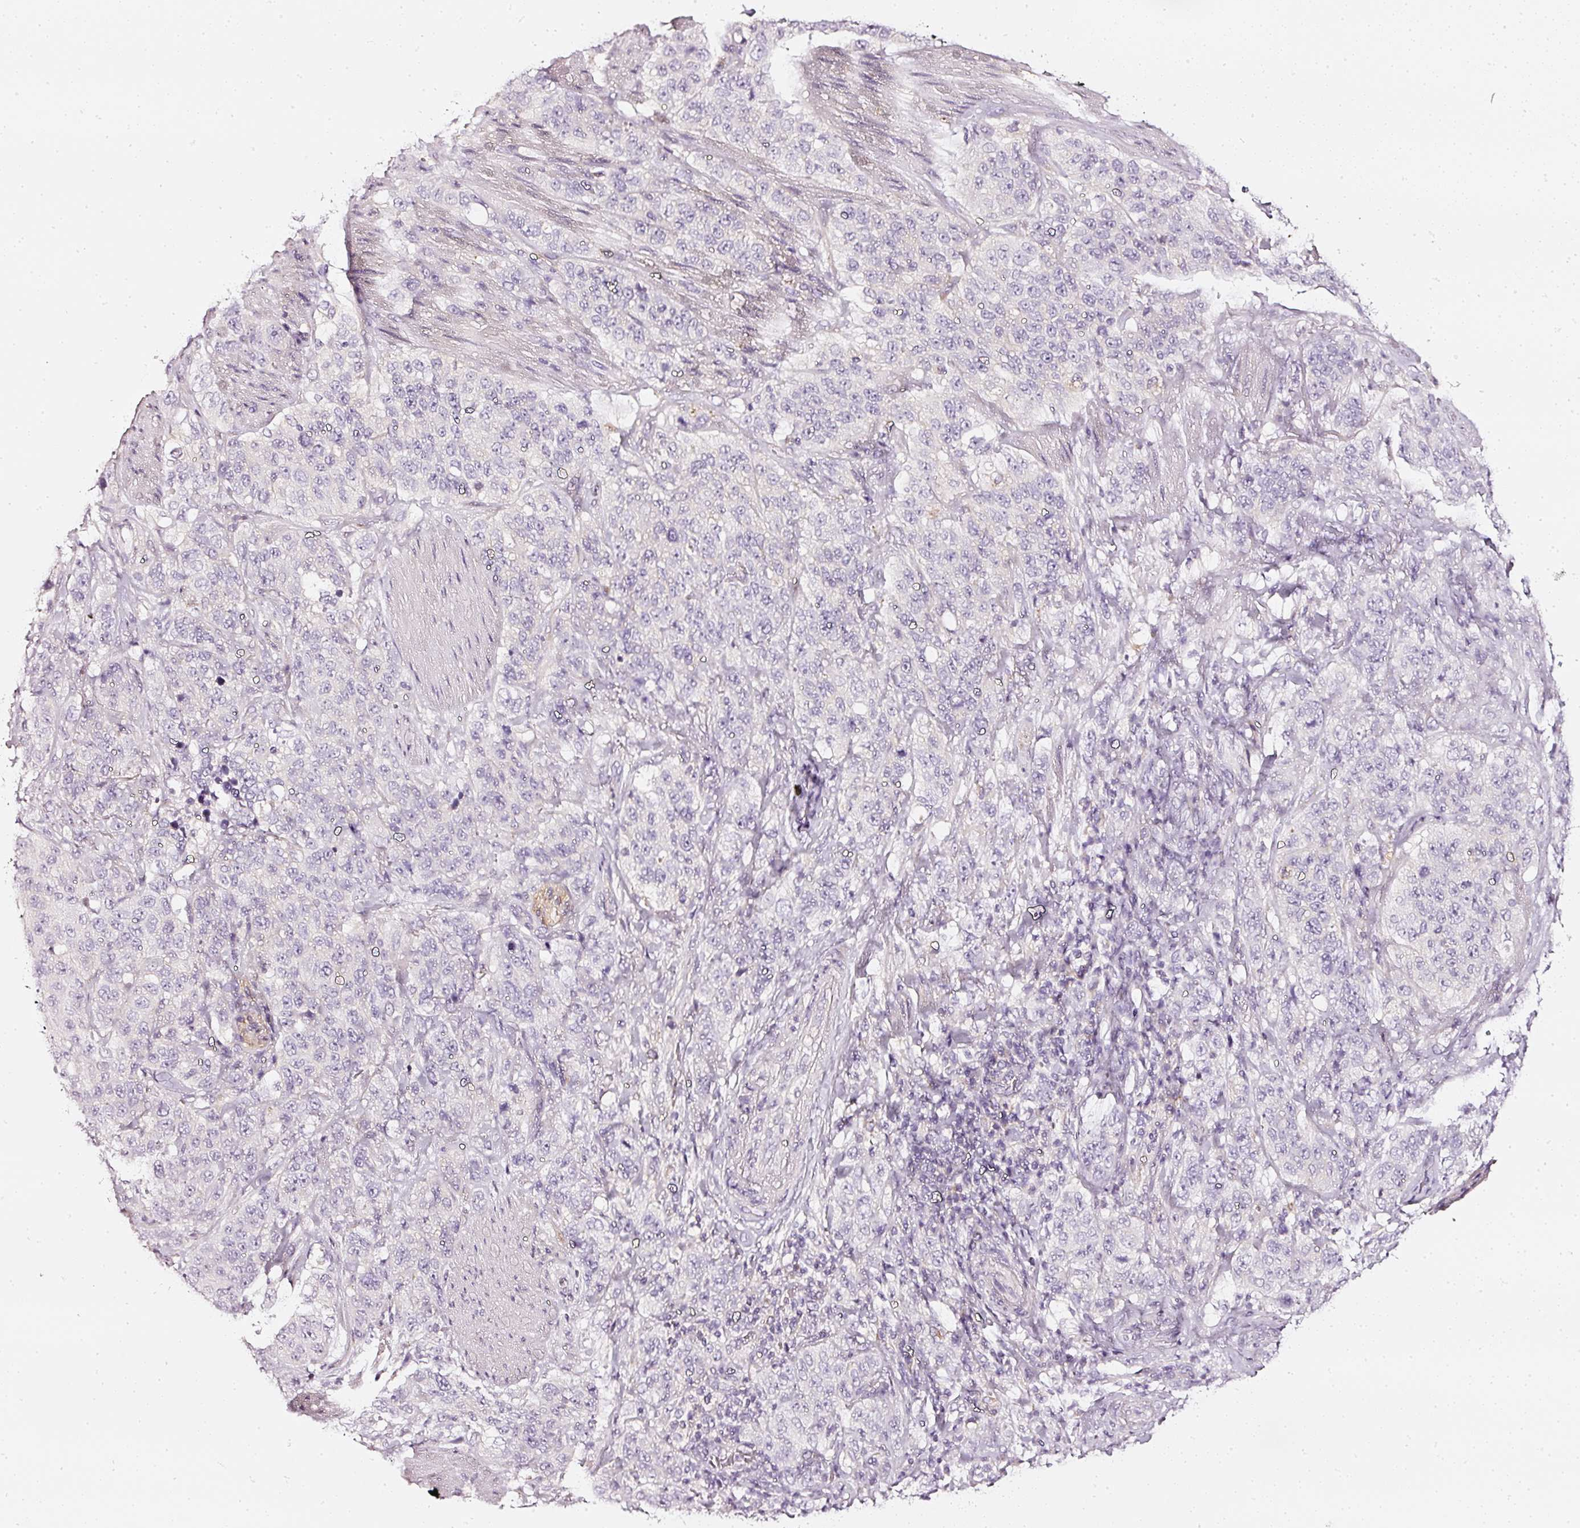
{"staining": {"intensity": "negative", "quantity": "none", "location": "none"}, "tissue": "stomach cancer", "cell_type": "Tumor cells", "image_type": "cancer", "snomed": [{"axis": "morphology", "description": "Adenocarcinoma, NOS"}, {"axis": "topography", "description": "Stomach"}], "caption": "DAB immunohistochemical staining of adenocarcinoma (stomach) exhibits no significant expression in tumor cells.", "gene": "CNP", "patient": {"sex": "male", "age": 48}}